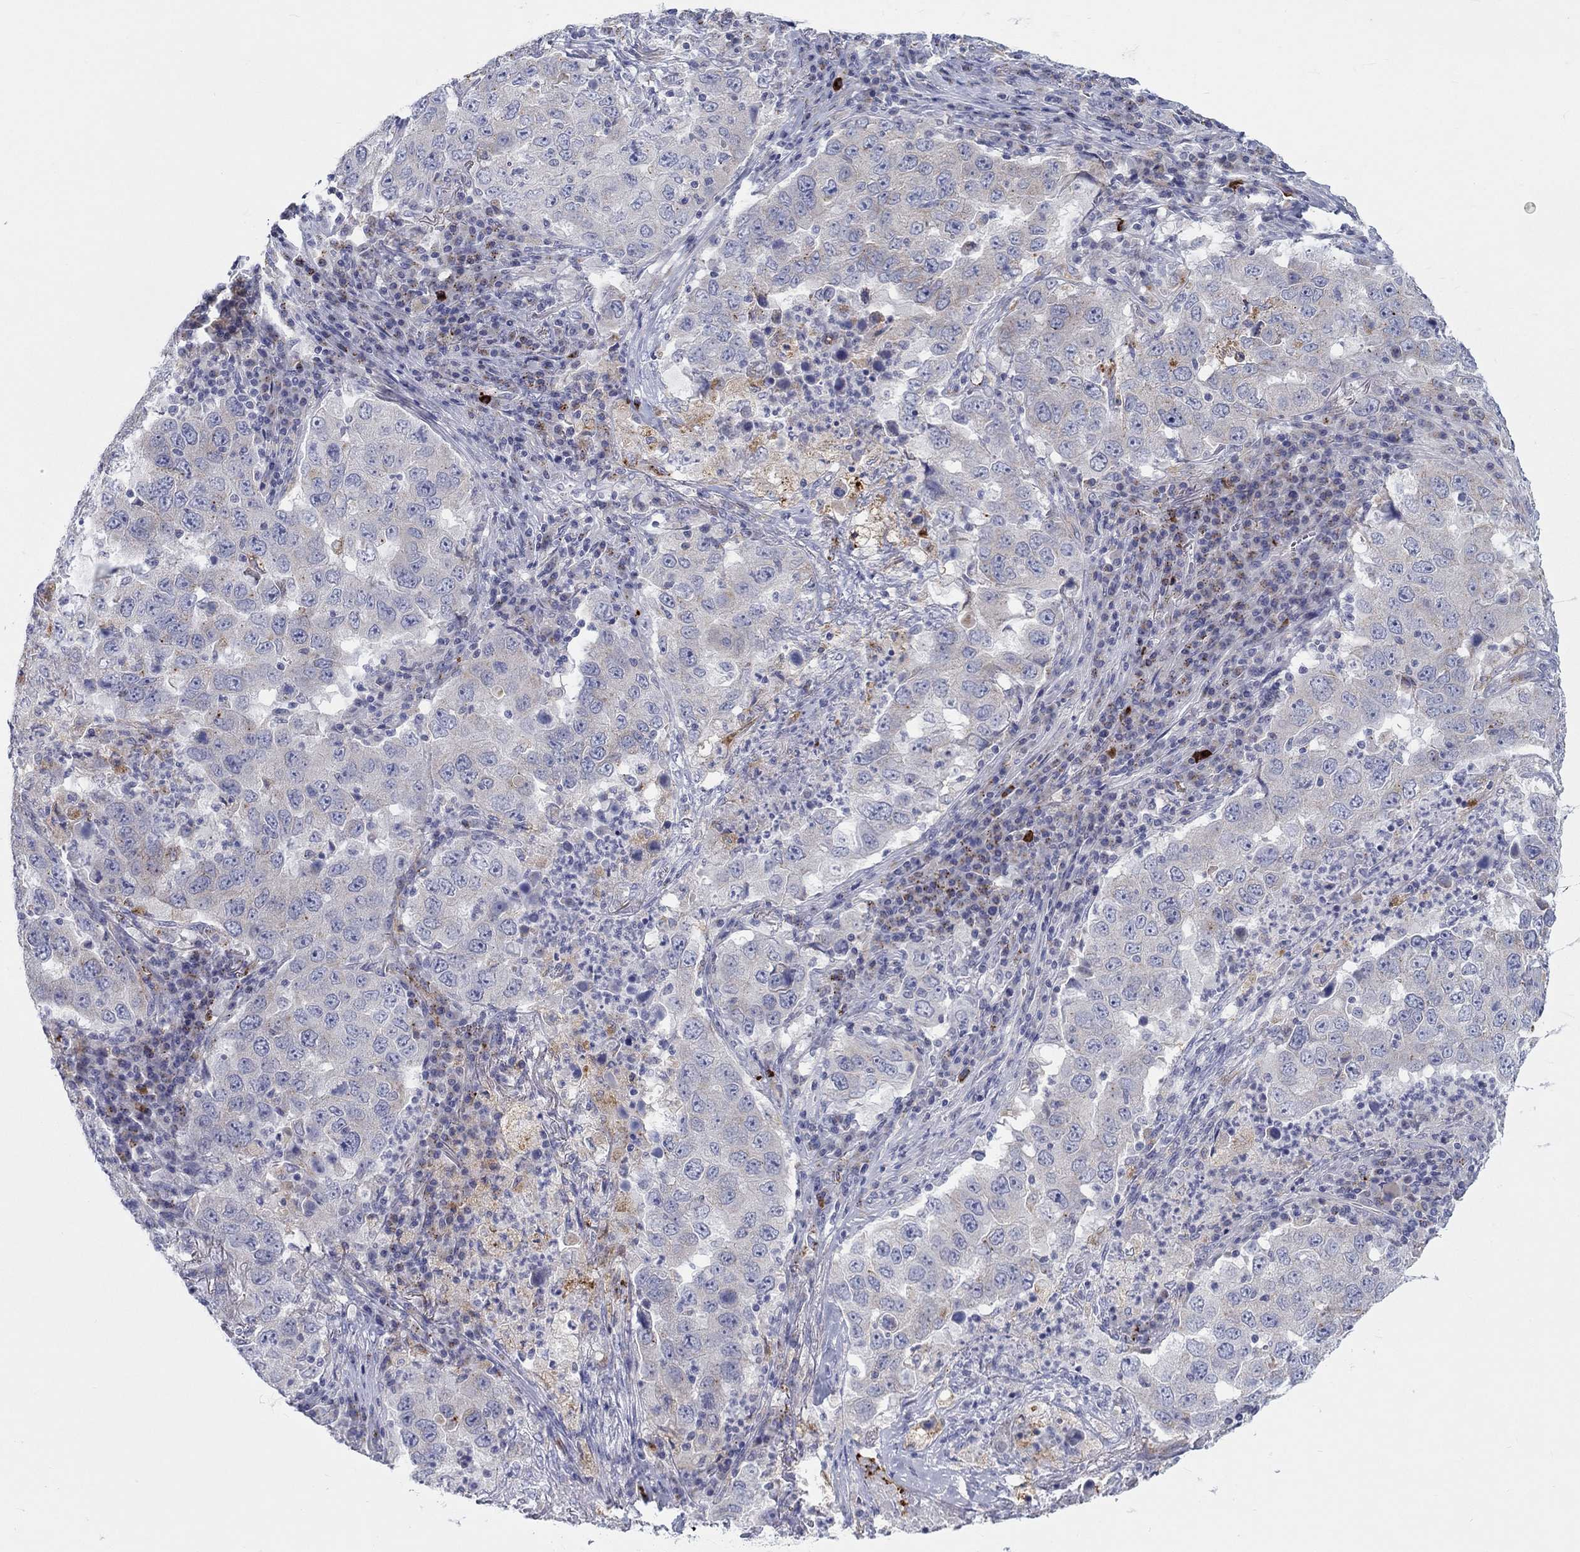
{"staining": {"intensity": "negative", "quantity": "none", "location": "none"}, "tissue": "lung cancer", "cell_type": "Tumor cells", "image_type": "cancer", "snomed": [{"axis": "morphology", "description": "Adenocarcinoma, NOS"}, {"axis": "topography", "description": "Lung"}], "caption": "The micrograph shows no significant expression in tumor cells of lung adenocarcinoma.", "gene": "BCO2", "patient": {"sex": "male", "age": 73}}